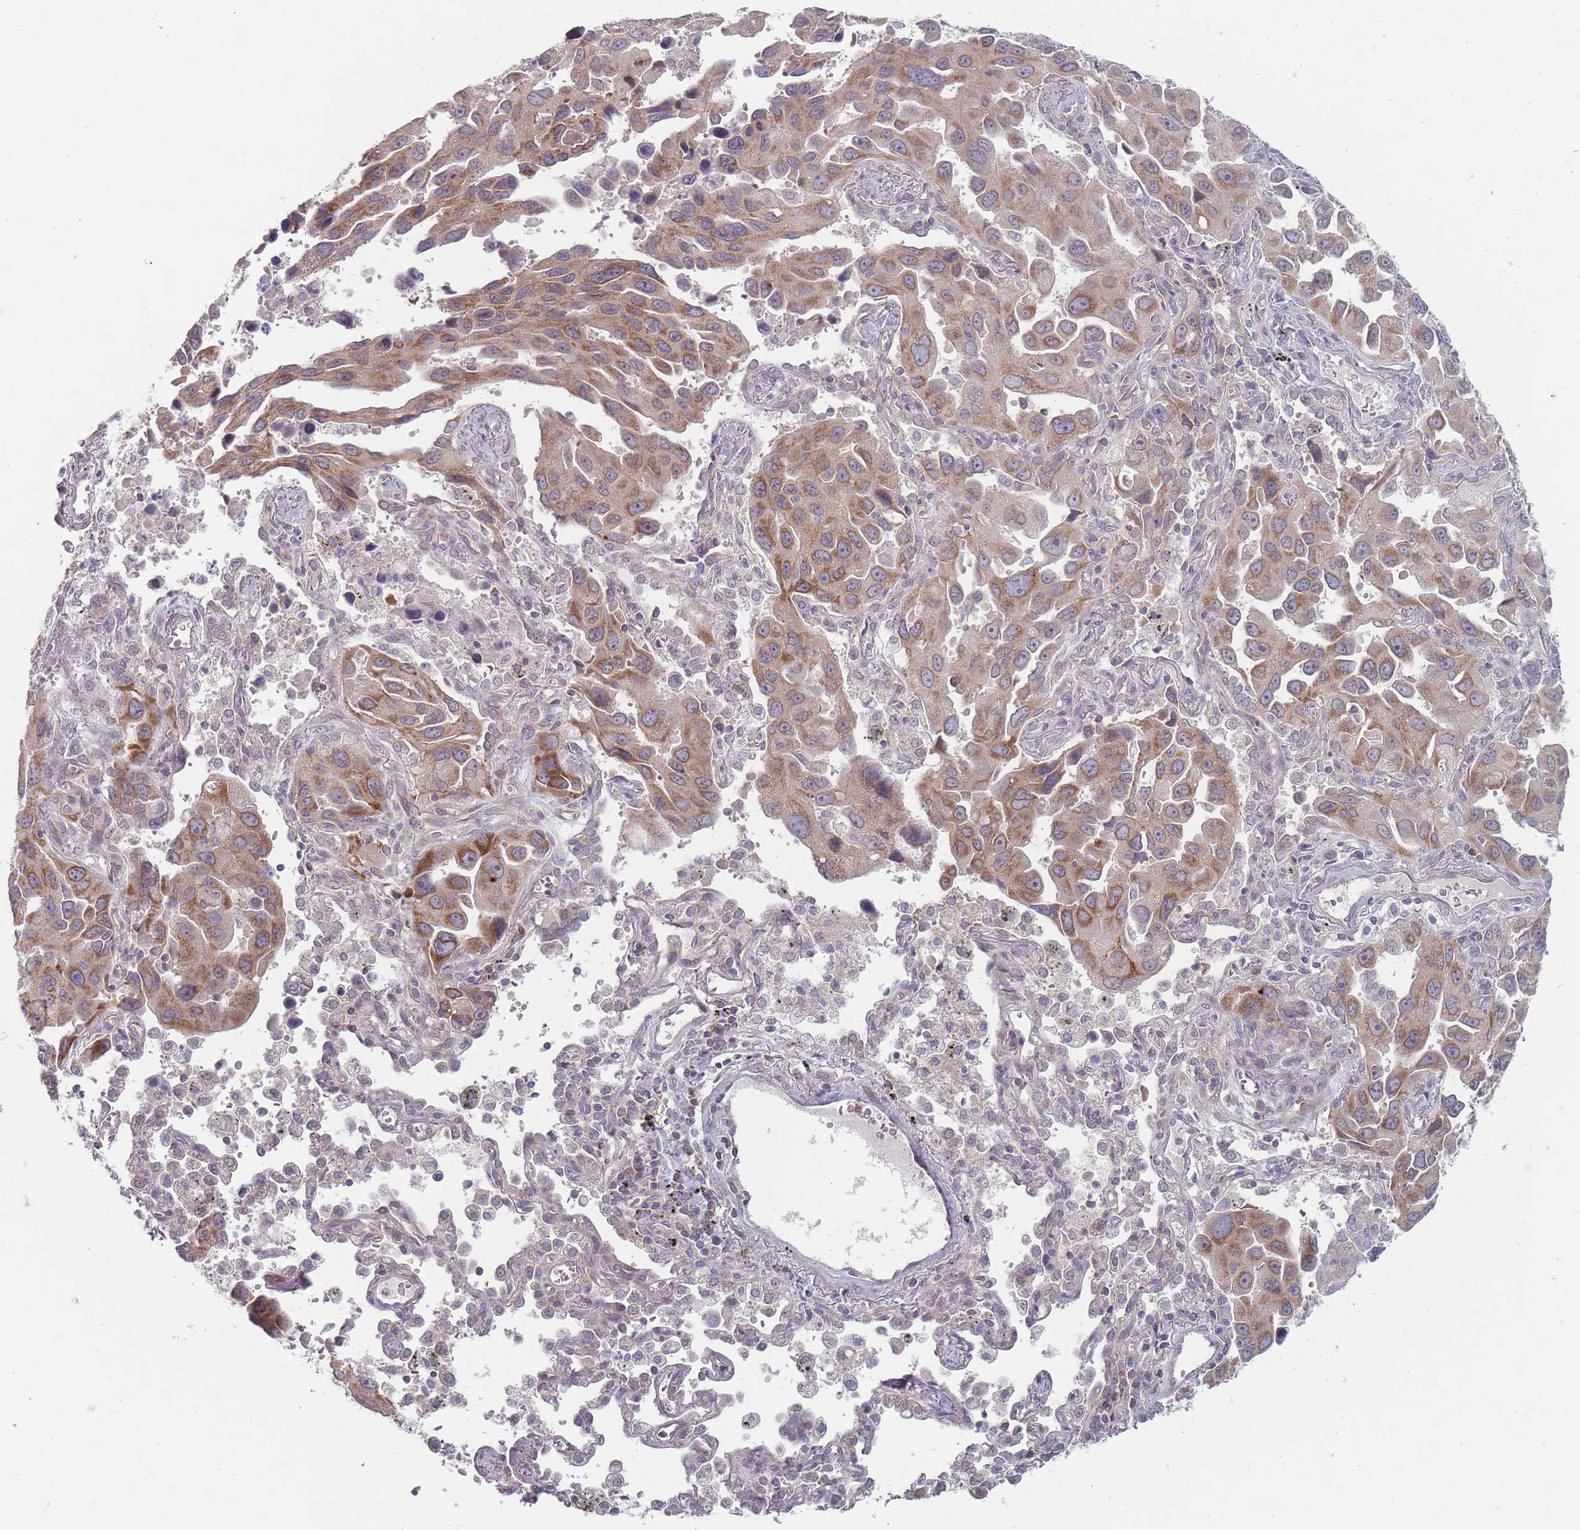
{"staining": {"intensity": "moderate", "quantity": "25%-75%", "location": "cytoplasmic/membranous"}, "tissue": "lung cancer", "cell_type": "Tumor cells", "image_type": "cancer", "snomed": [{"axis": "morphology", "description": "Adenocarcinoma, NOS"}, {"axis": "topography", "description": "Lung"}], "caption": "The micrograph demonstrates staining of lung adenocarcinoma, revealing moderate cytoplasmic/membranous protein positivity (brown color) within tumor cells. (Brightfield microscopy of DAB IHC at high magnification).", "gene": "PCDH12", "patient": {"sex": "male", "age": 66}}